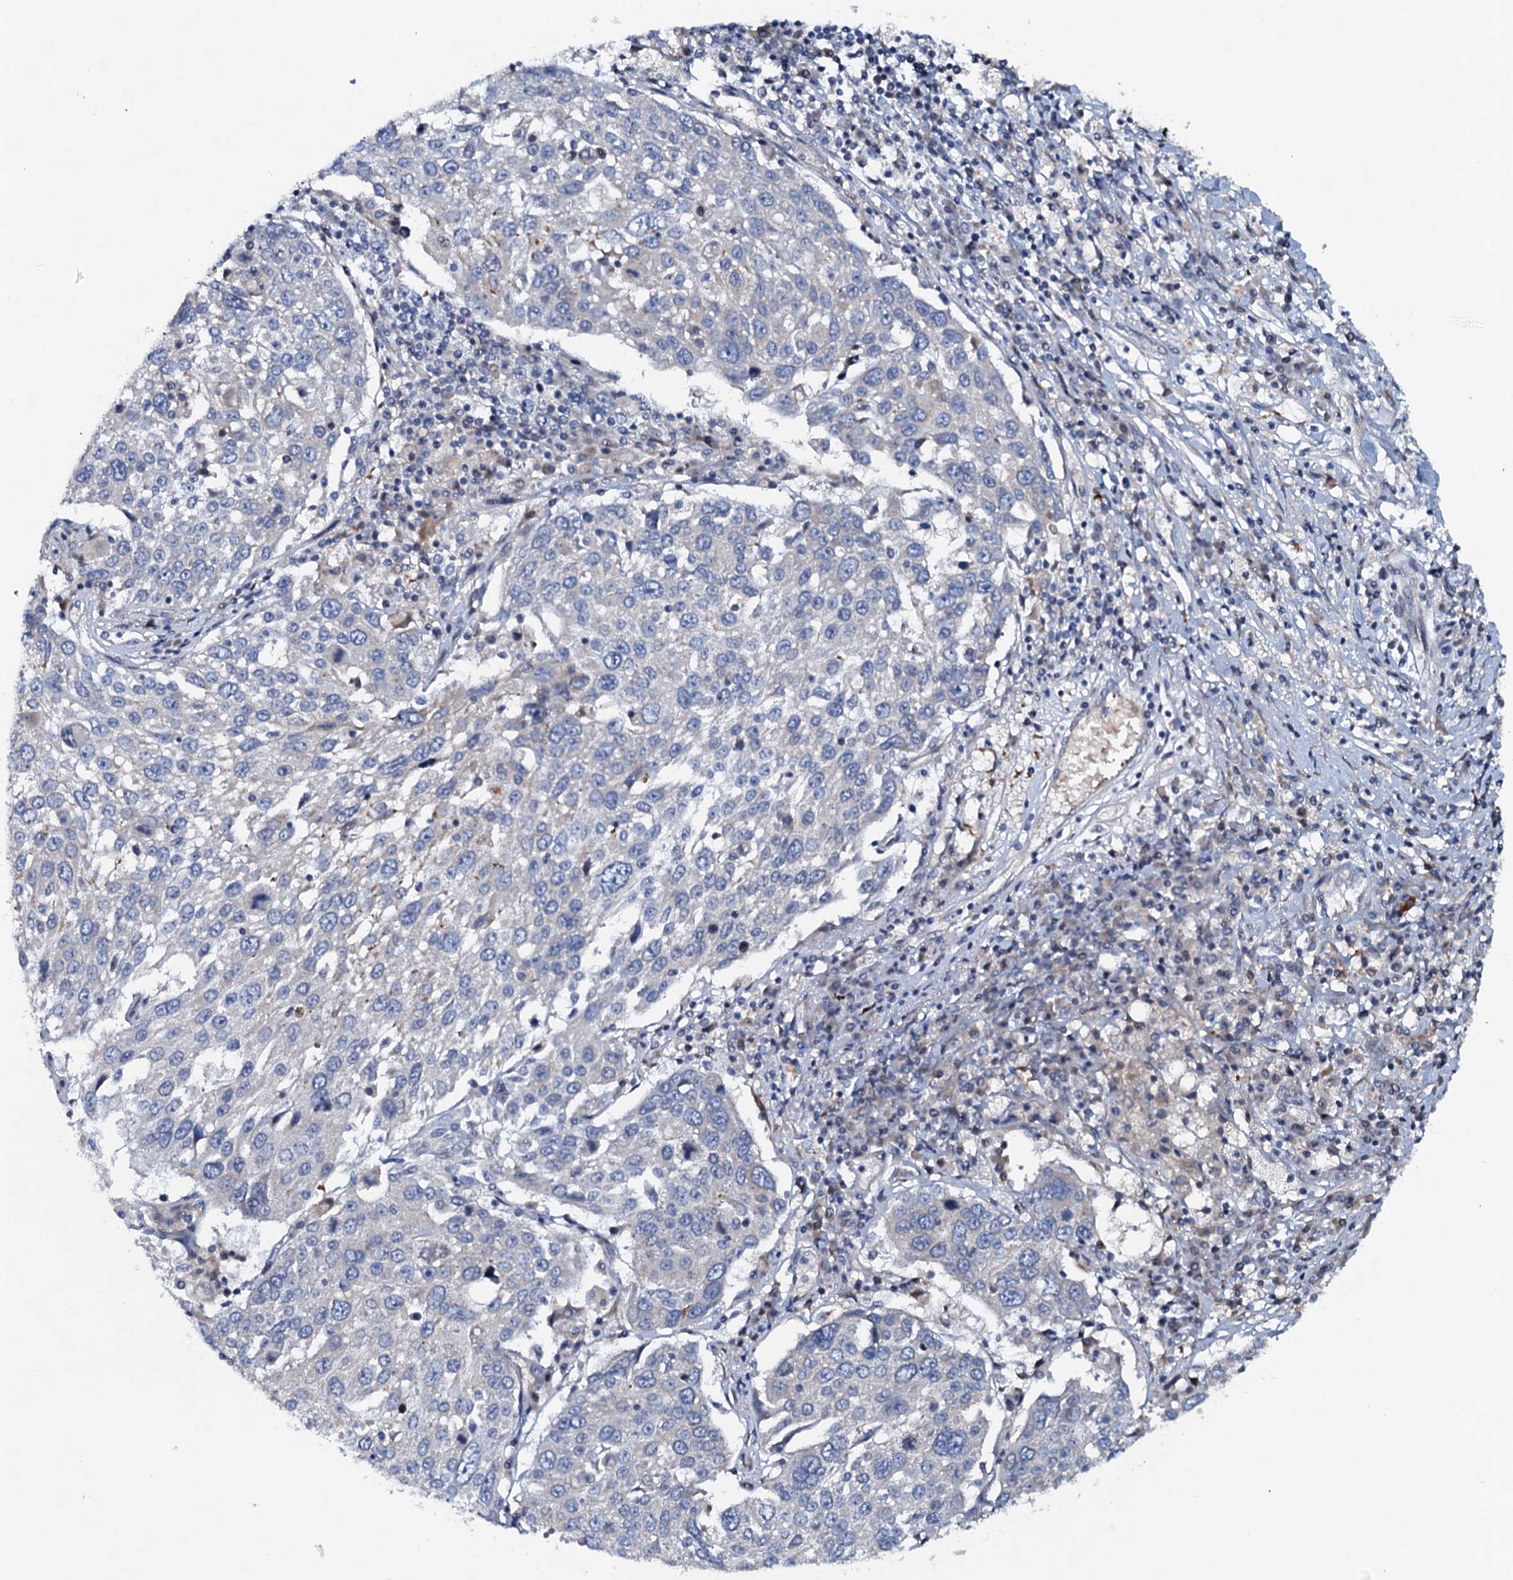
{"staining": {"intensity": "negative", "quantity": "none", "location": "none"}, "tissue": "lung cancer", "cell_type": "Tumor cells", "image_type": "cancer", "snomed": [{"axis": "morphology", "description": "Squamous cell carcinoma, NOS"}, {"axis": "topography", "description": "Lung"}], "caption": "An immunohistochemistry image of lung squamous cell carcinoma is shown. There is no staining in tumor cells of lung squamous cell carcinoma. (DAB immunohistochemistry with hematoxylin counter stain).", "gene": "NBEA", "patient": {"sex": "male", "age": 65}}